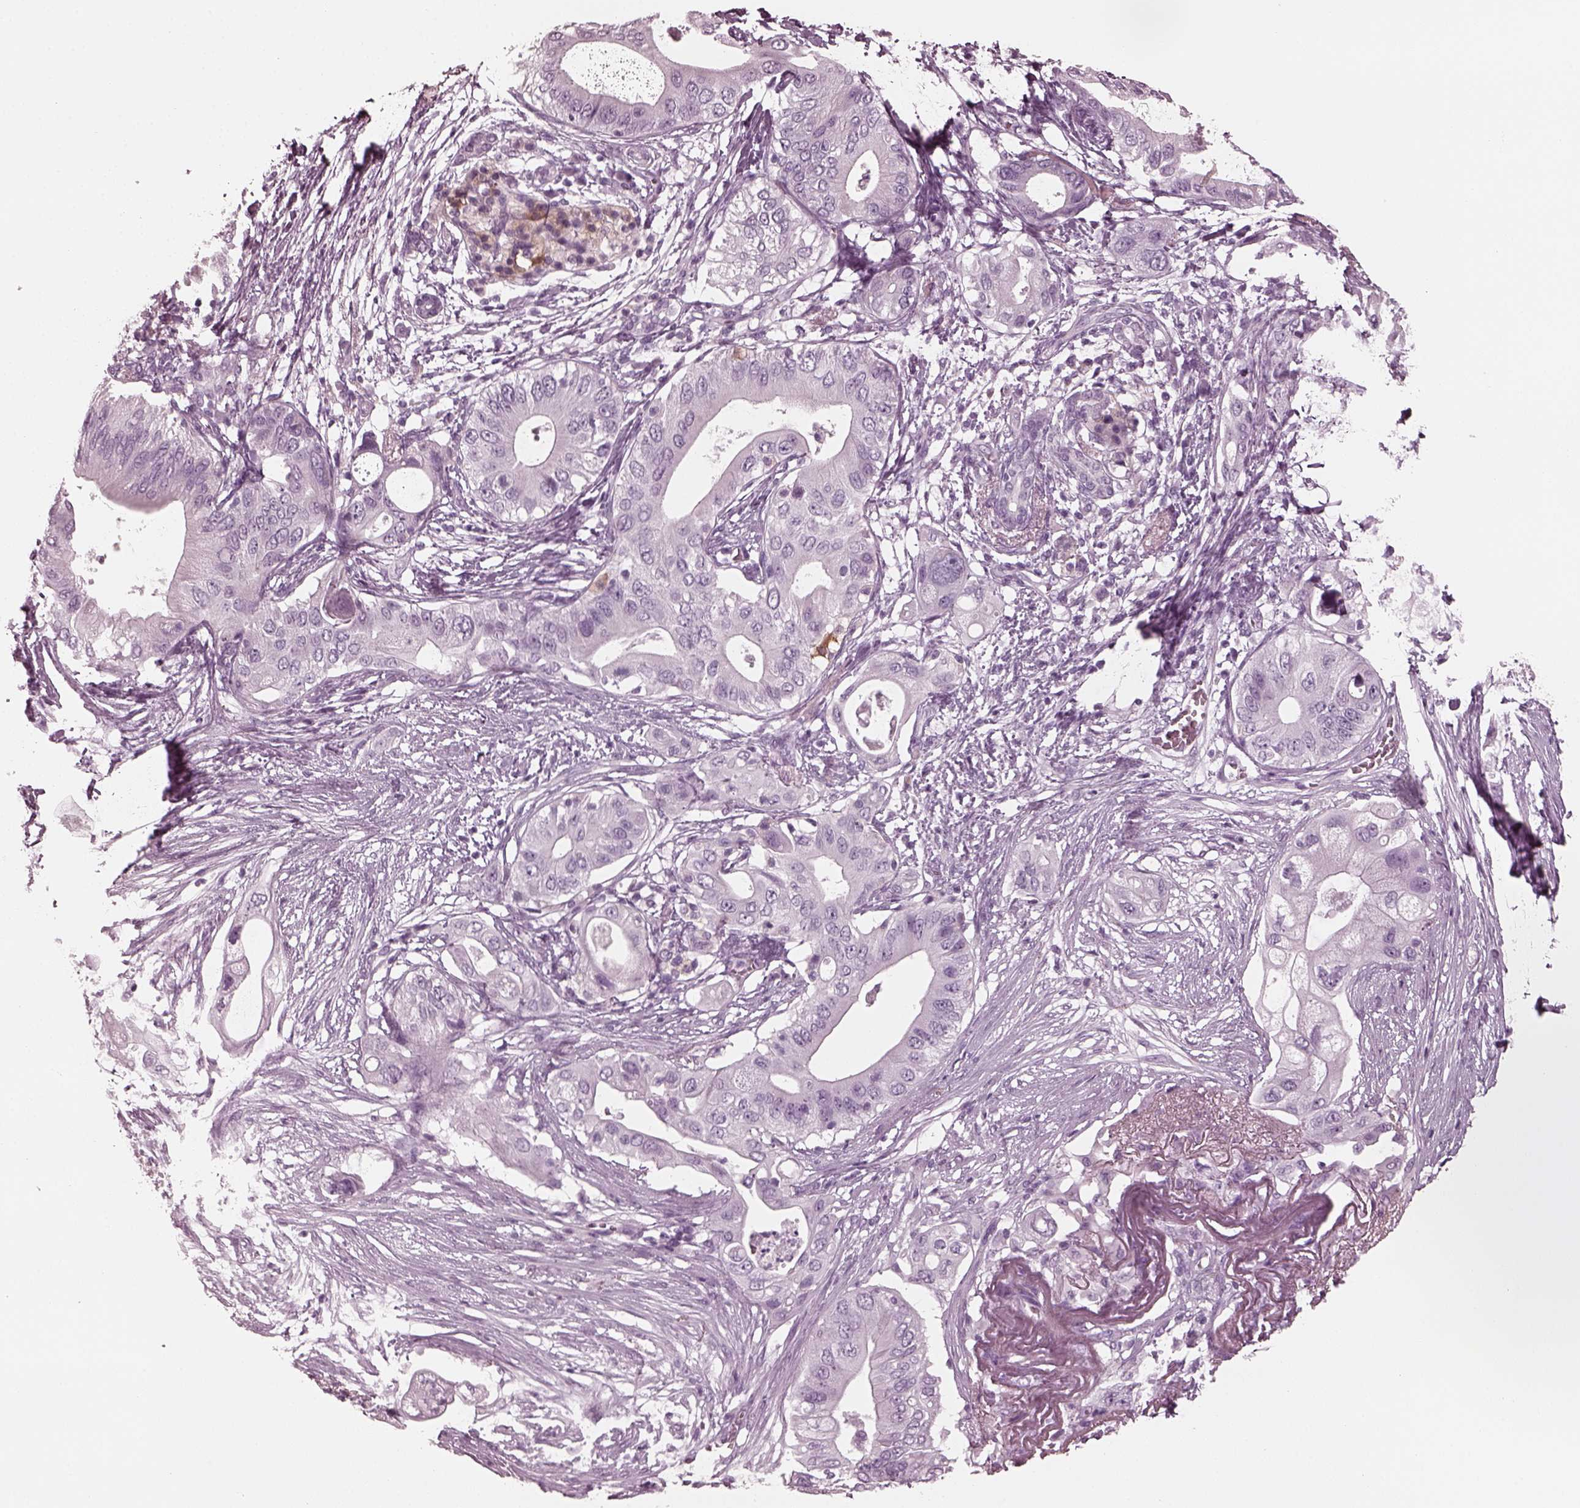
{"staining": {"intensity": "negative", "quantity": "none", "location": "none"}, "tissue": "pancreatic cancer", "cell_type": "Tumor cells", "image_type": "cancer", "snomed": [{"axis": "morphology", "description": "Adenocarcinoma, NOS"}, {"axis": "topography", "description": "Pancreas"}], "caption": "Immunohistochemistry (IHC) micrograph of neoplastic tissue: human pancreatic cancer (adenocarcinoma) stained with DAB (3,3'-diaminobenzidine) displays no significant protein positivity in tumor cells.", "gene": "GRM6", "patient": {"sex": "female", "age": 72}}